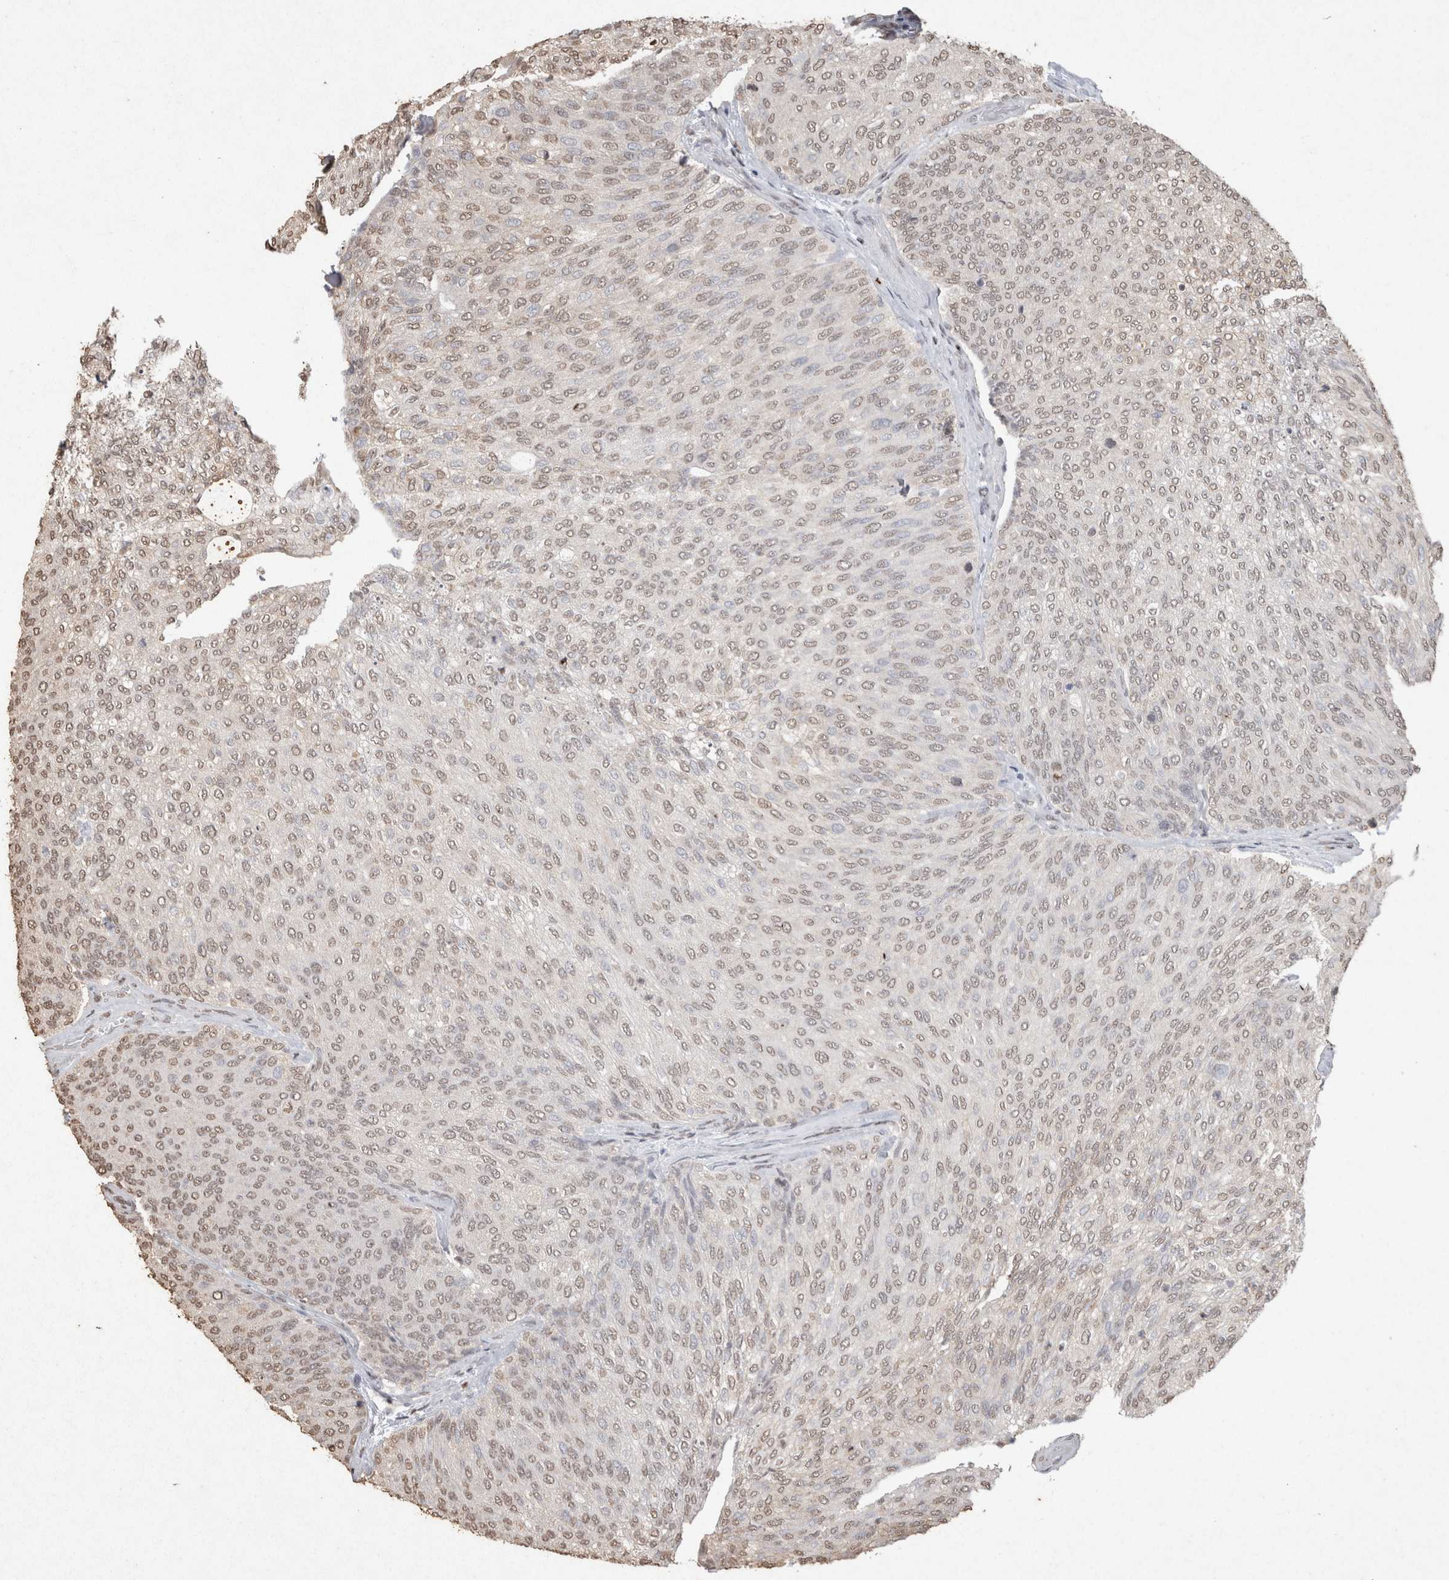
{"staining": {"intensity": "weak", "quantity": "25%-75%", "location": "nuclear"}, "tissue": "urothelial cancer", "cell_type": "Tumor cells", "image_type": "cancer", "snomed": [{"axis": "morphology", "description": "Urothelial carcinoma, Low grade"}, {"axis": "topography", "description": "Urinary bladder"}], "caption": "The photomicrograph demonstrates staining of low-grade urothelial carcinoma, revealing weak nuclear protein staining (brown color) within tumor cells.", "gene": "MLX", "patient": {"sex": "female", "age": 79}}